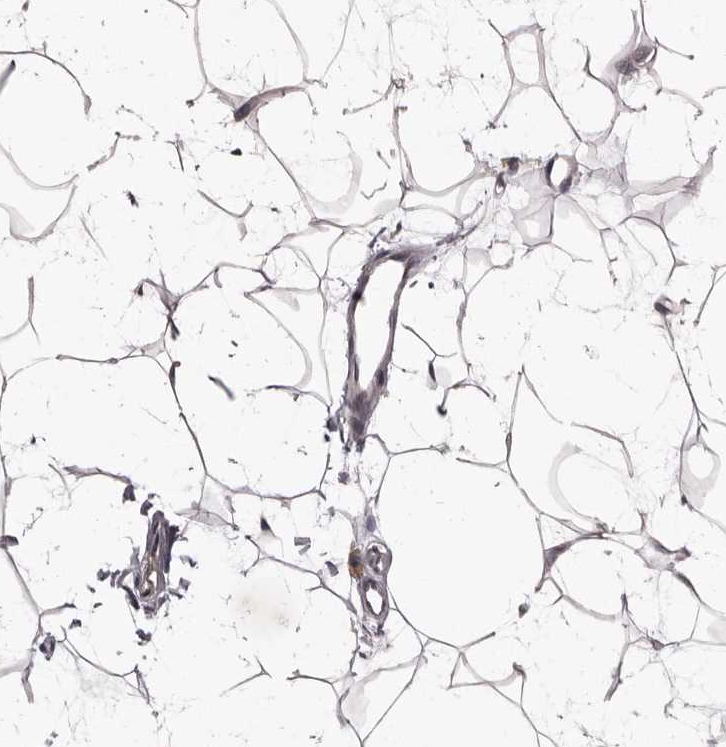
{"staining": {"intensity": "negative", "quantity": "none", "location": "none"}, "tissue": "adipose tissue", "cell_type": "Adipocytes", "image_type": "normal", "snomed": [{"axis": "morphology", "description": "Normal tissue, NOS"}, {"axis": "topography", "description": "Breast"}], "caption": "Adipocytes show no significant protein staining in benign adipose tissue. Nuclei are stained in blue.", "gene": "LPAR6", "patient": {"sex": "female", "age": 23}}